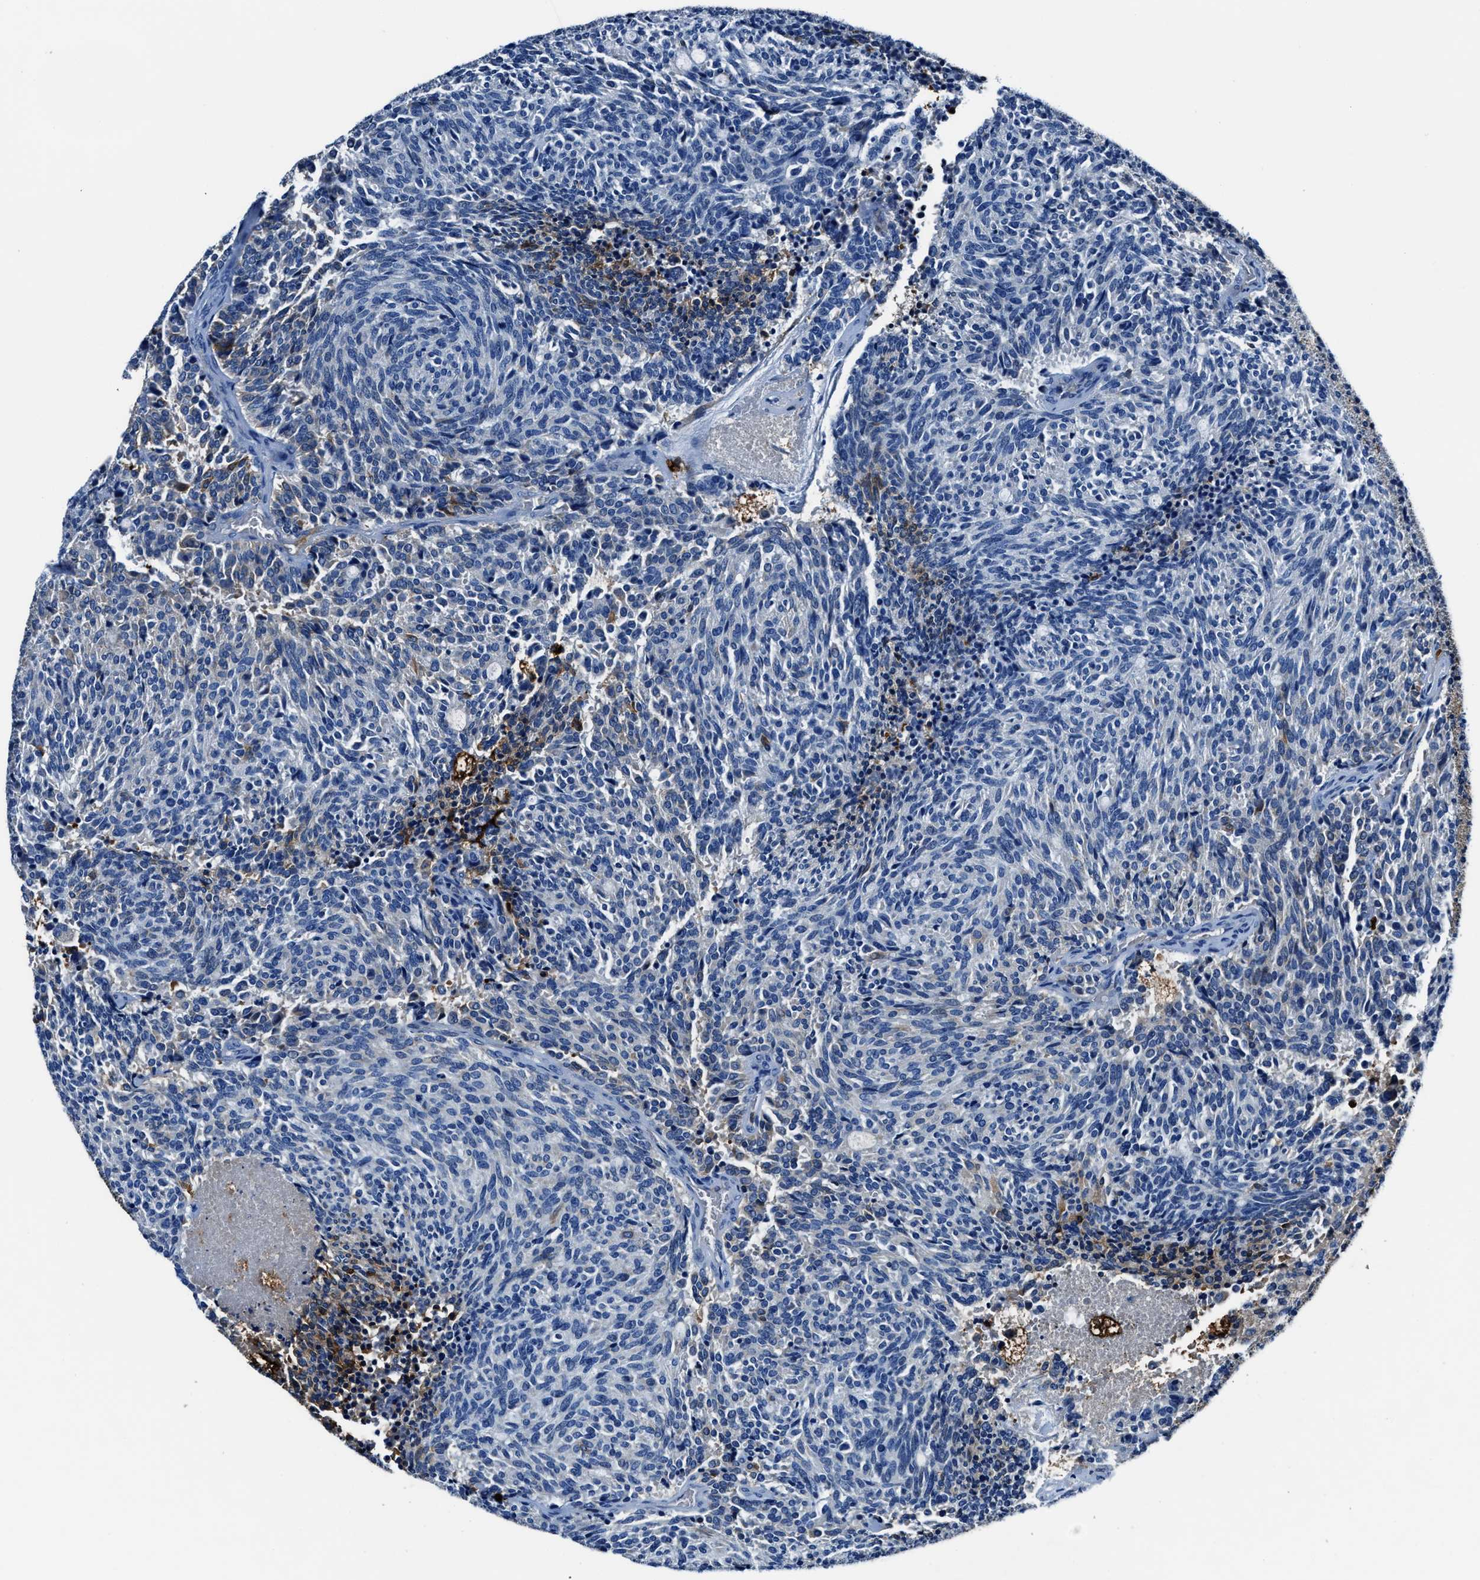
{"staining": {"intensity": "negative", "quantity": "none", "location": "none"}, "tissue": "carcinoid", "cell_type": "Tumor cells", "image_type": "cancer", "snomed": [{"axis": "morphology", "description": "Carcinoid, malignant, NOS"}, {"axis": "topography", "description": "Pancreas"}], "caption": "Immunohistochemical staining of malignant carcinoid demonstrates no significant staining in tumor cells. (DAB immunohistochemistry visualized using brightfield microscopy, high magnification).", "gene": "FTL", "patient": {"sex": "female", "age": 54}}